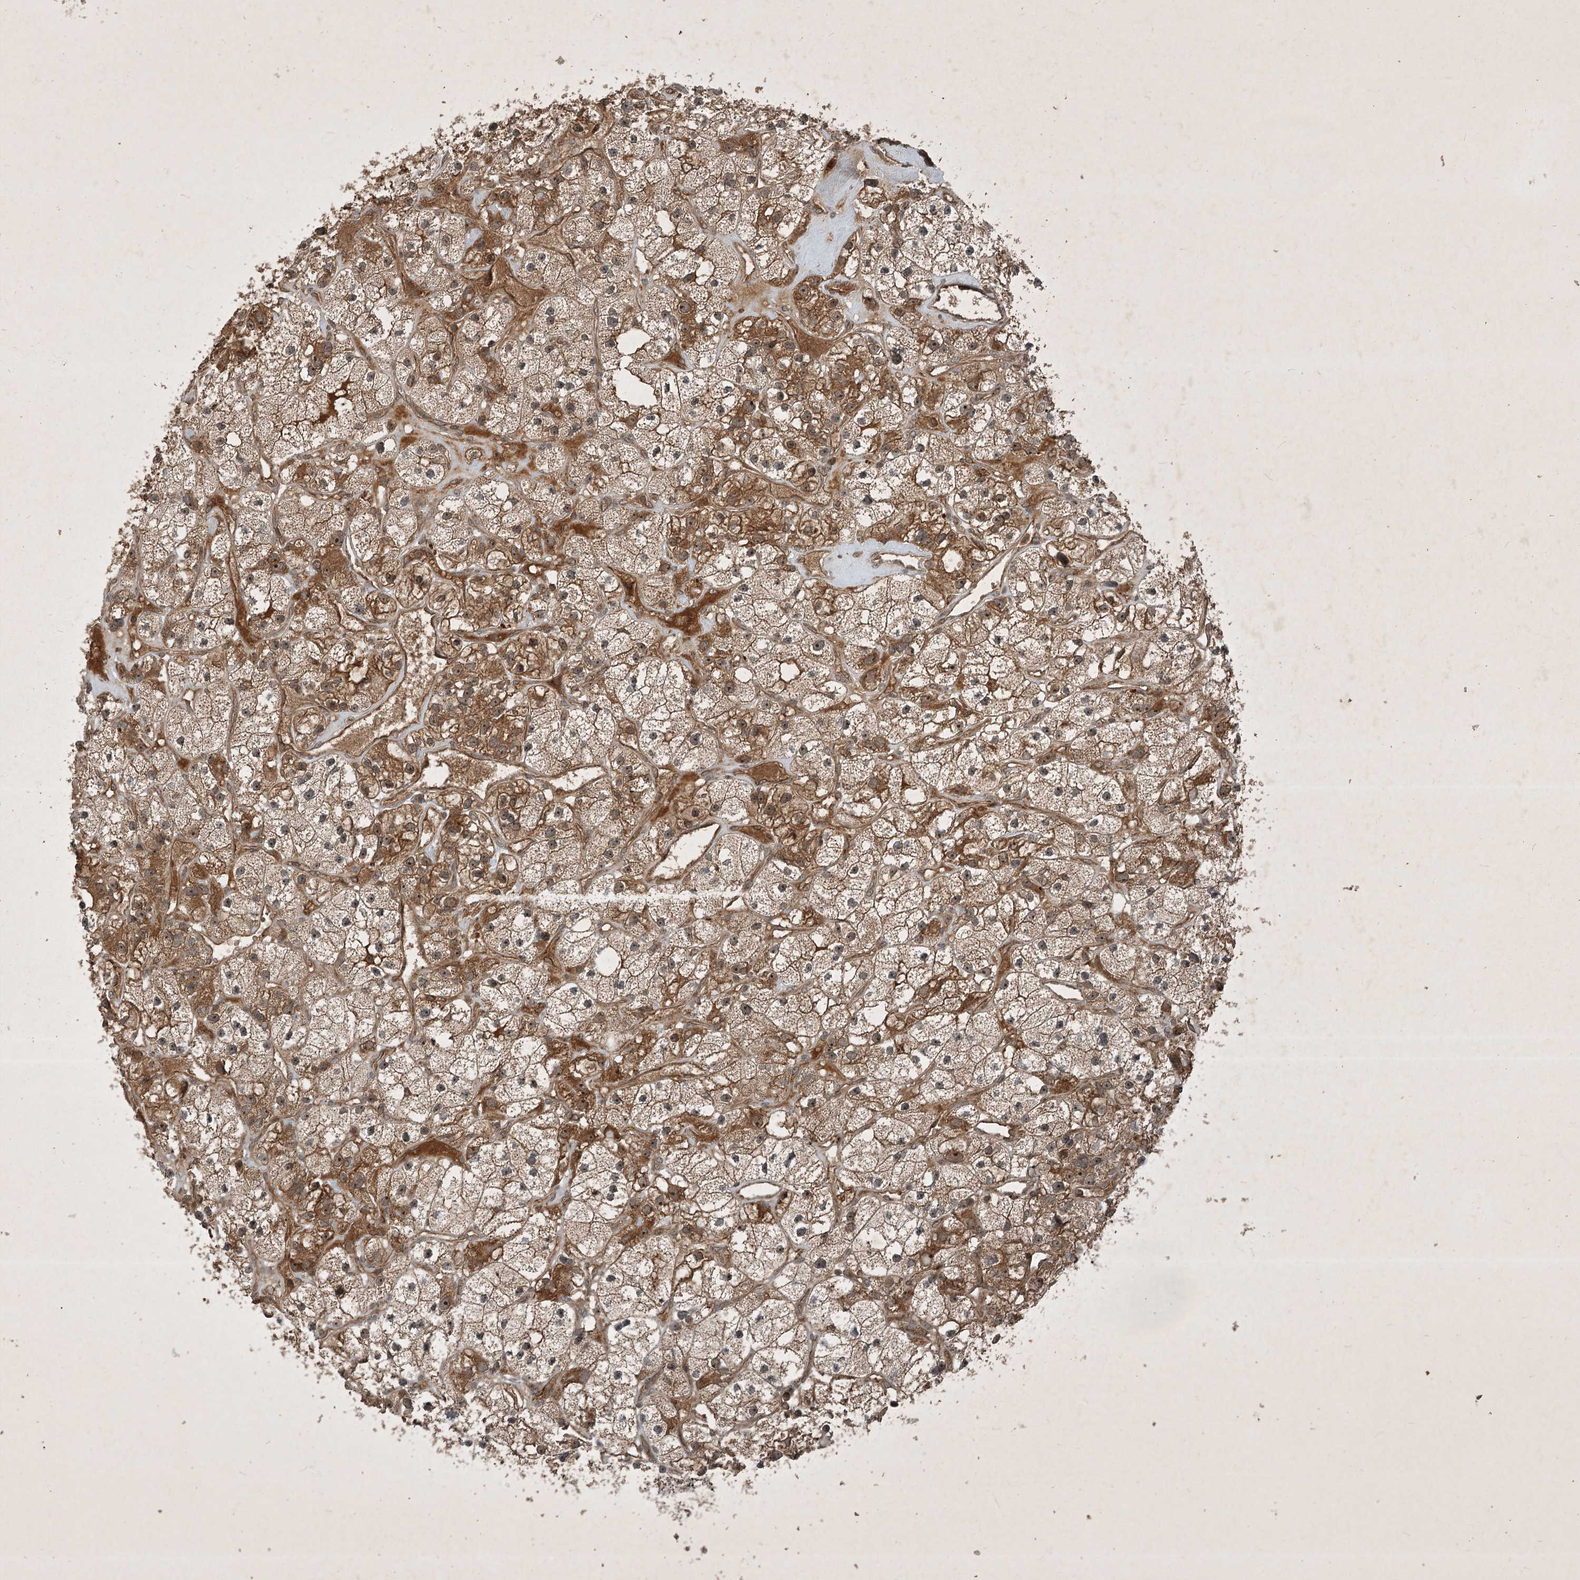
{"staining": {"intensity": "moderate", "quantity": ">75%", "location": "cytoplasmic/membranous"}, "tissue": "renal cancer", "cell_type": "Tumor cells", "image_type": "cancer", "snomed": [{"axis": "morphology", "description": "Adenocarcinoma, NOS"}, {"axis": "topography", "description": "Kidney"}], "caption": "Human adenocarcinoma (renal) stained with a brown dye displays moderate cytoplasmic/membranous positive staining in about >75% of tumor cells.", "gene": "UNC93A", "patient": {"sex": "female", "age": 57}}